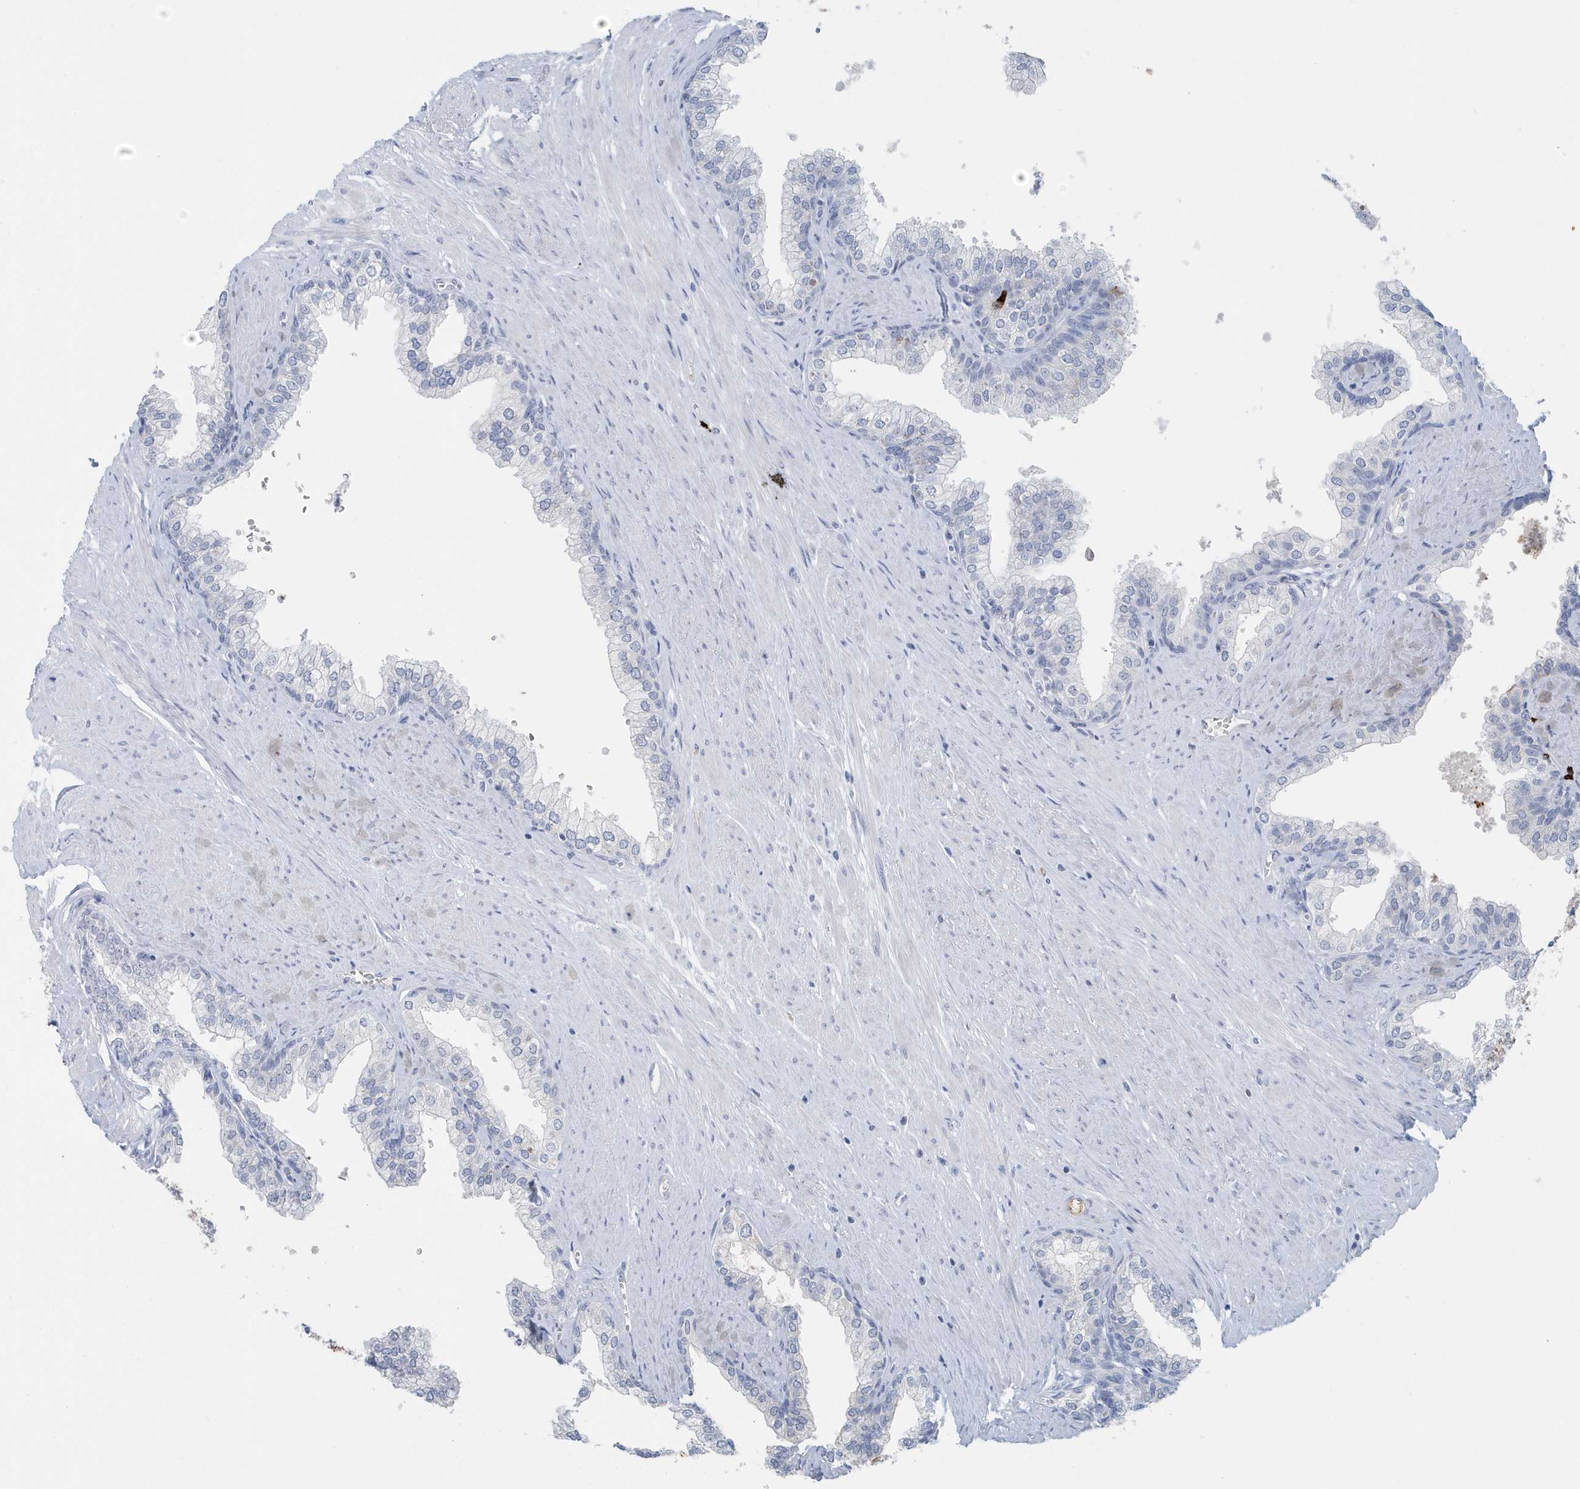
{"staining": {"intensity": "negative", "quantity": "none", "location": "none"}, "tissue": "prostate", "cell_type": "Glandular cells", "image_type": "normal", "snomed": [{"axis": "morphology", "description": "Normal tissue, NOS"}, {"axis": "morphology", "description": "Urothelial carcinoma, Low grade"}, {"axis": "topography", "description": "Urinary bladder"}, {"axis": "topography", "description": "Prostate"}], "caption": "The IHC image has no significant staining in glandular cells of prostate.", "gene": "JCHAIN", "patient": {"sex": "male", "age": 60}}